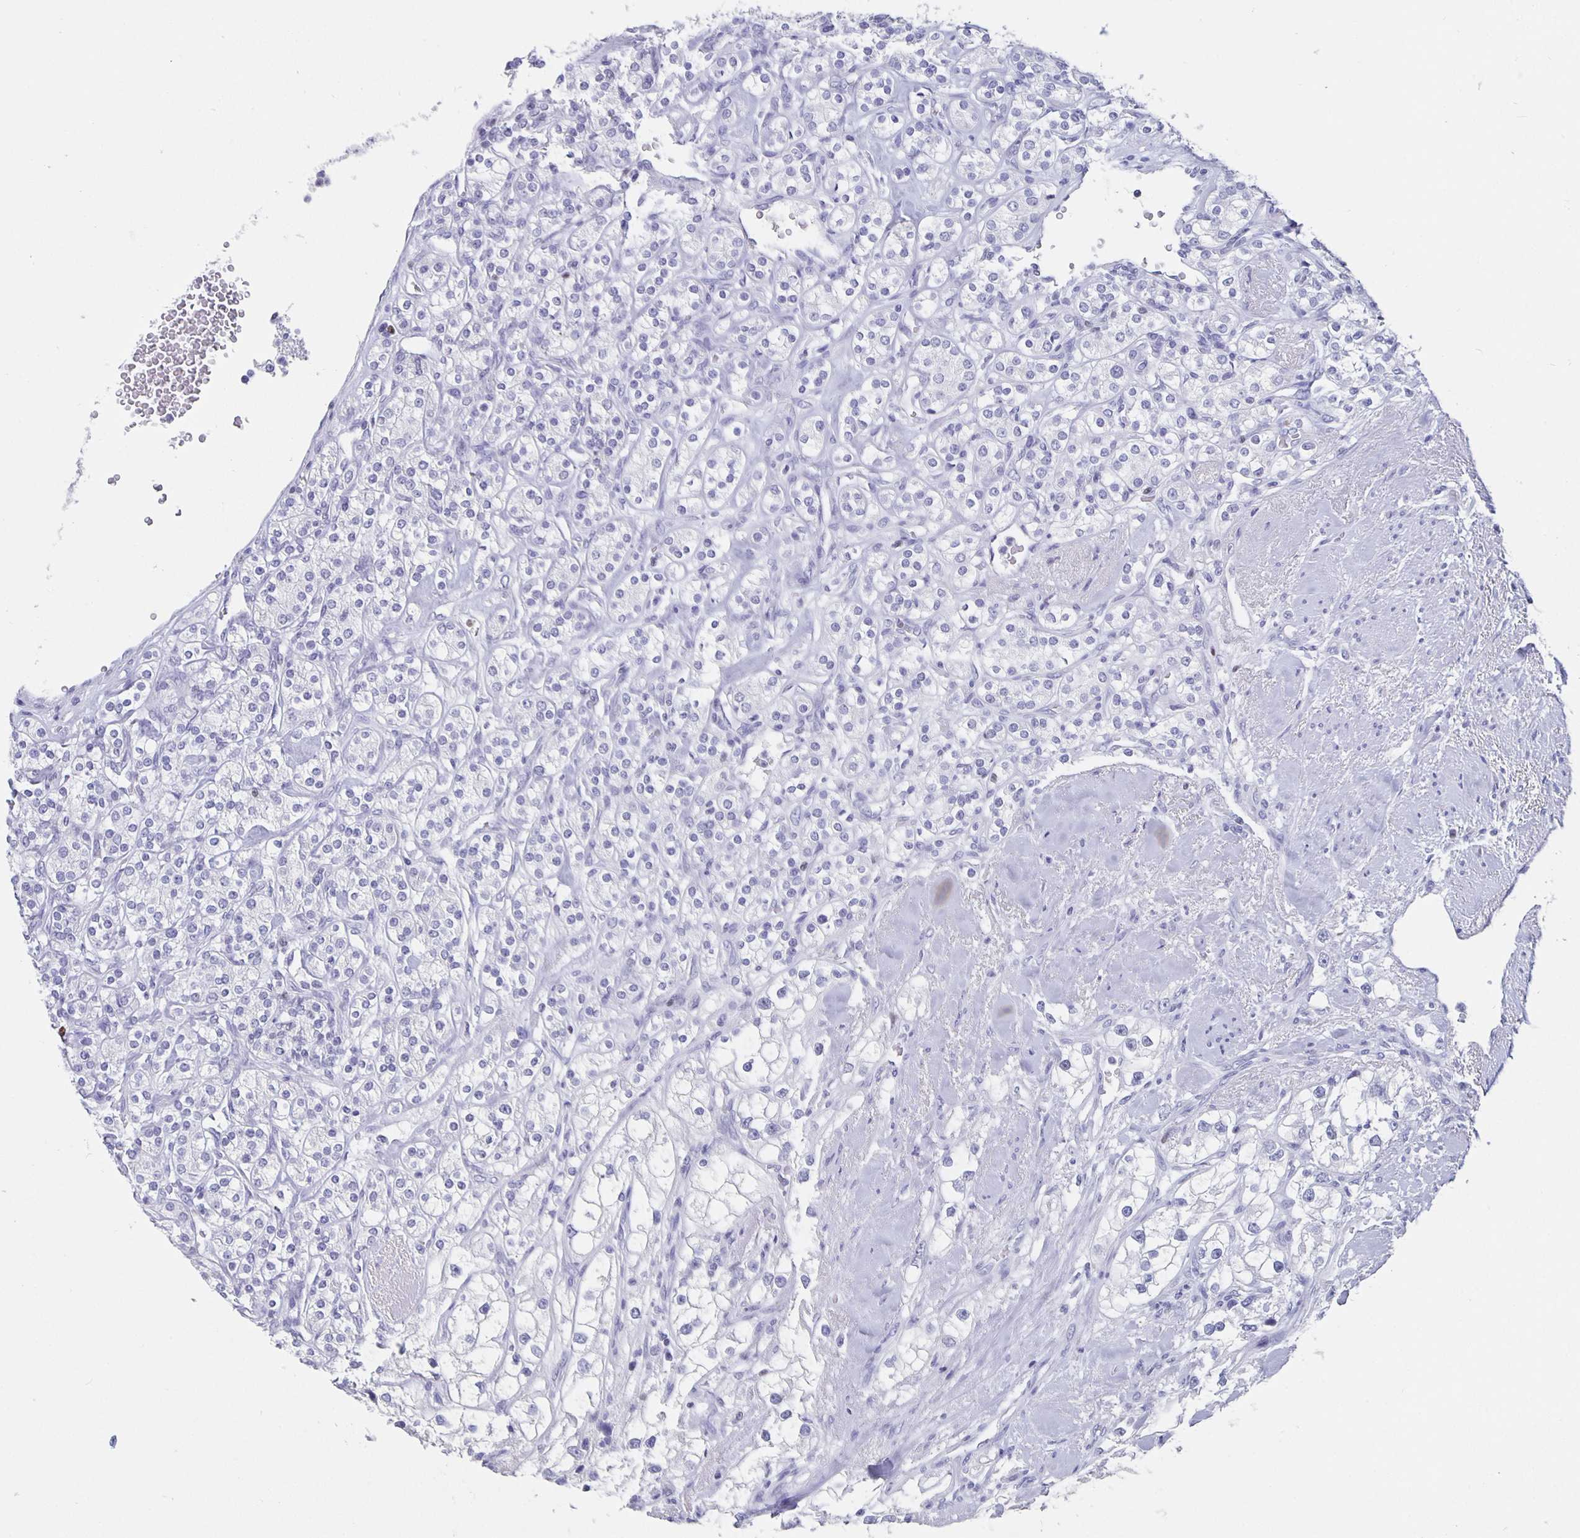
{"staining": {"intensity": "negative", "quantity": "none", "location": "none"}, "tissue": "renal cancer", "cell_type": "Tumor cells", "image_type": "cancer", "snomed": [{"axis": "morphology", "description": "Adenocarcinoma, NOS"}, {"axis": "topography", "description": "Kidney"}], "caption": "High power microscopy histopathology image of an IHC histopathology image of renal adenocarcinoma, revealing no significant expression in tumor cells.", "gene": "SATB2", "patient": {"sex": "male", "age": 77}}